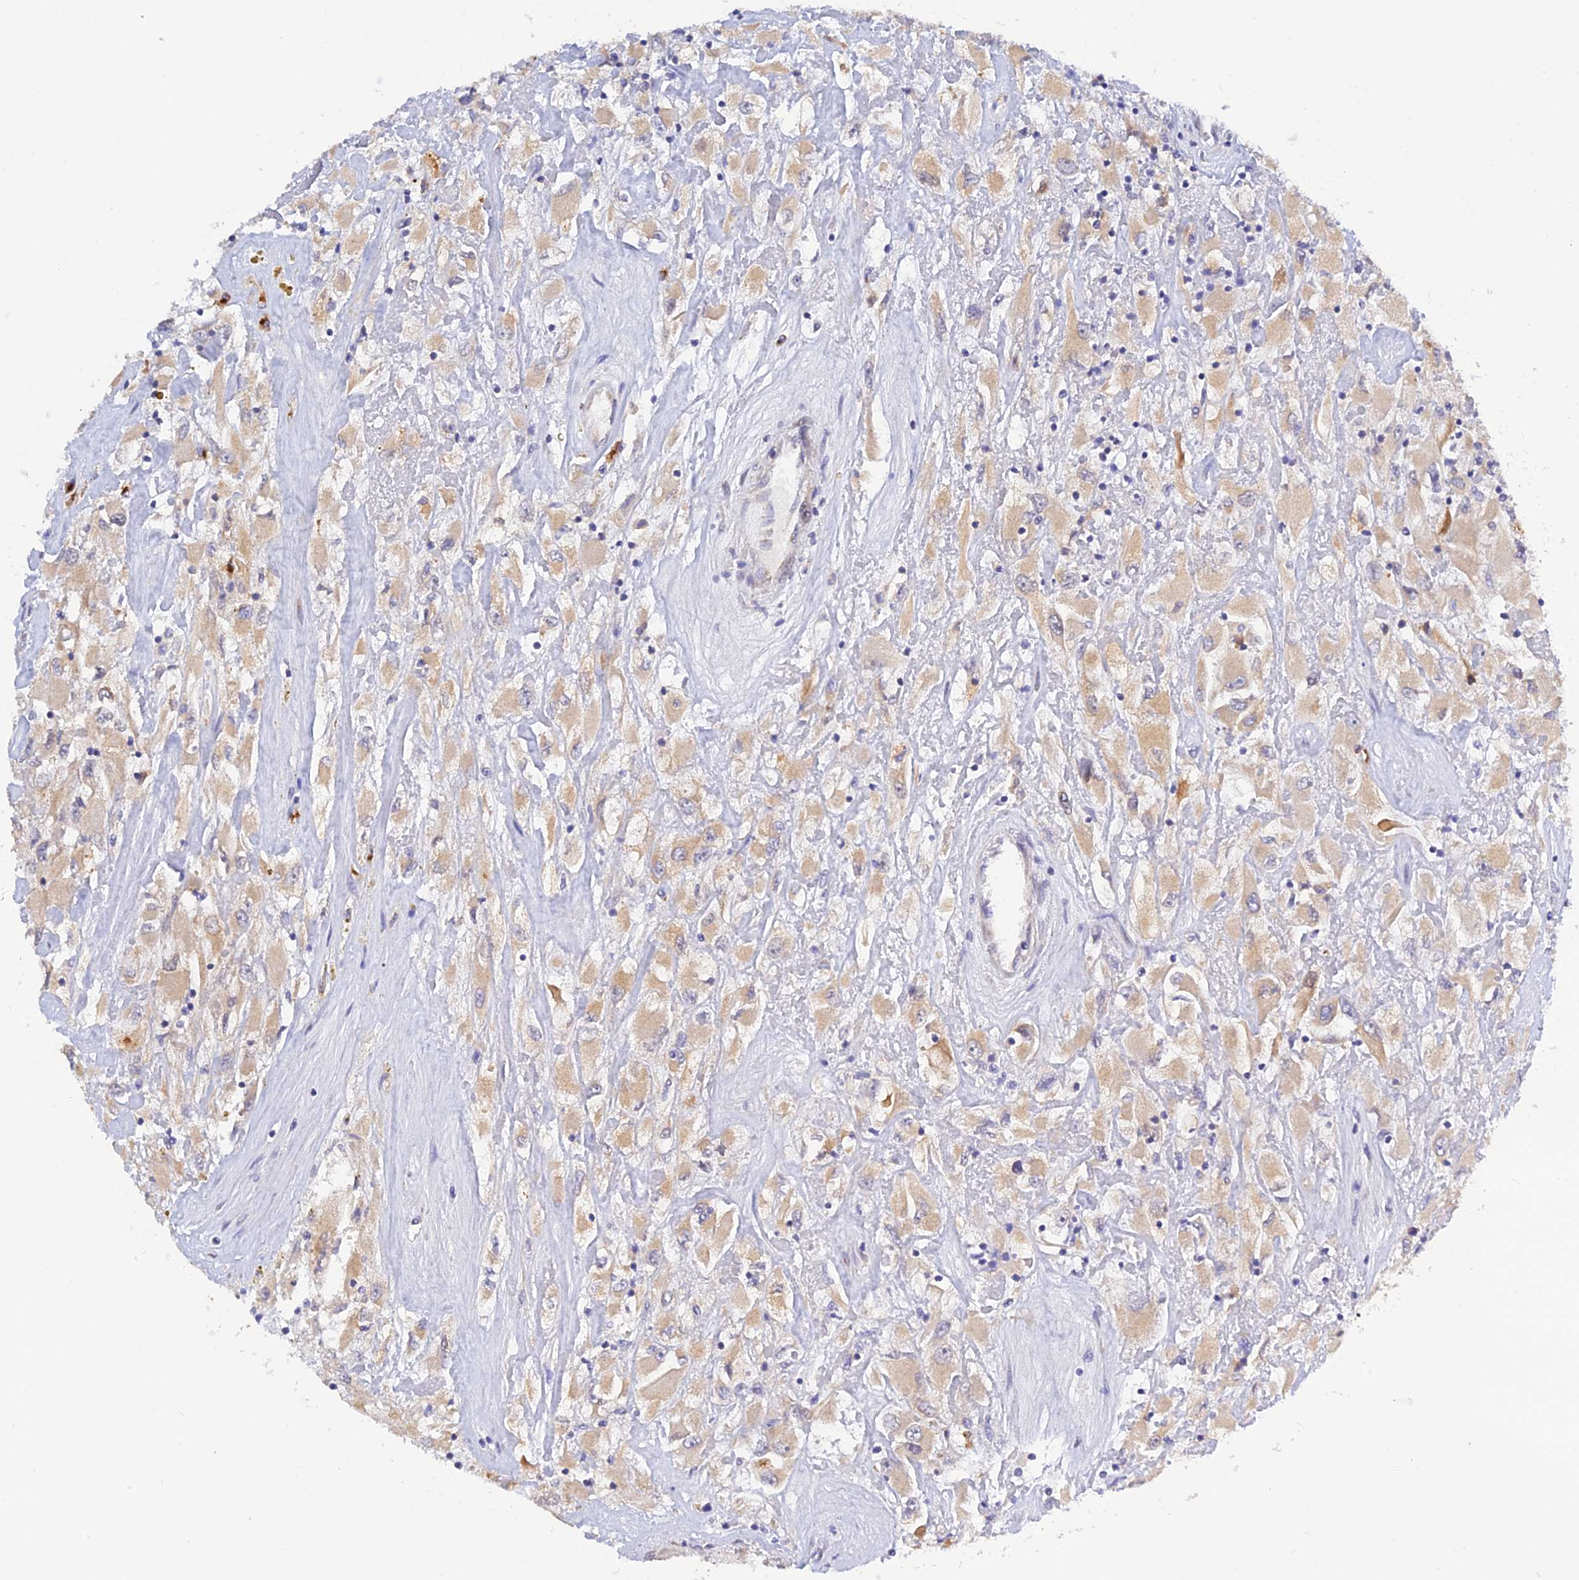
{"staining": {"intensity": "weak", "quantity": ">75%", "location": "cytoplasmic/membranous"}, "tissue": "renal cancer", "cell_type": "Tumor cells", "image_type": "cancer", "snomed": [{"axis": "morphology", "description": "Adenocarcinoma, NOS"}, {"axis": "topography", "description": "Kidney"}], "caption": "Adenocarcinoma (renal) stained with IHC reveals weak cytoplasmic/membranous expression in approximately >75% of tumor cells. The staining was performed using DAB (3,3'-diaminobenzidine), with brown indicating positive protein expression. Nuclei are stained blue with hematoxylin.", "gene": "SNX17", "patient": {"sex": "female", "age": 52}}